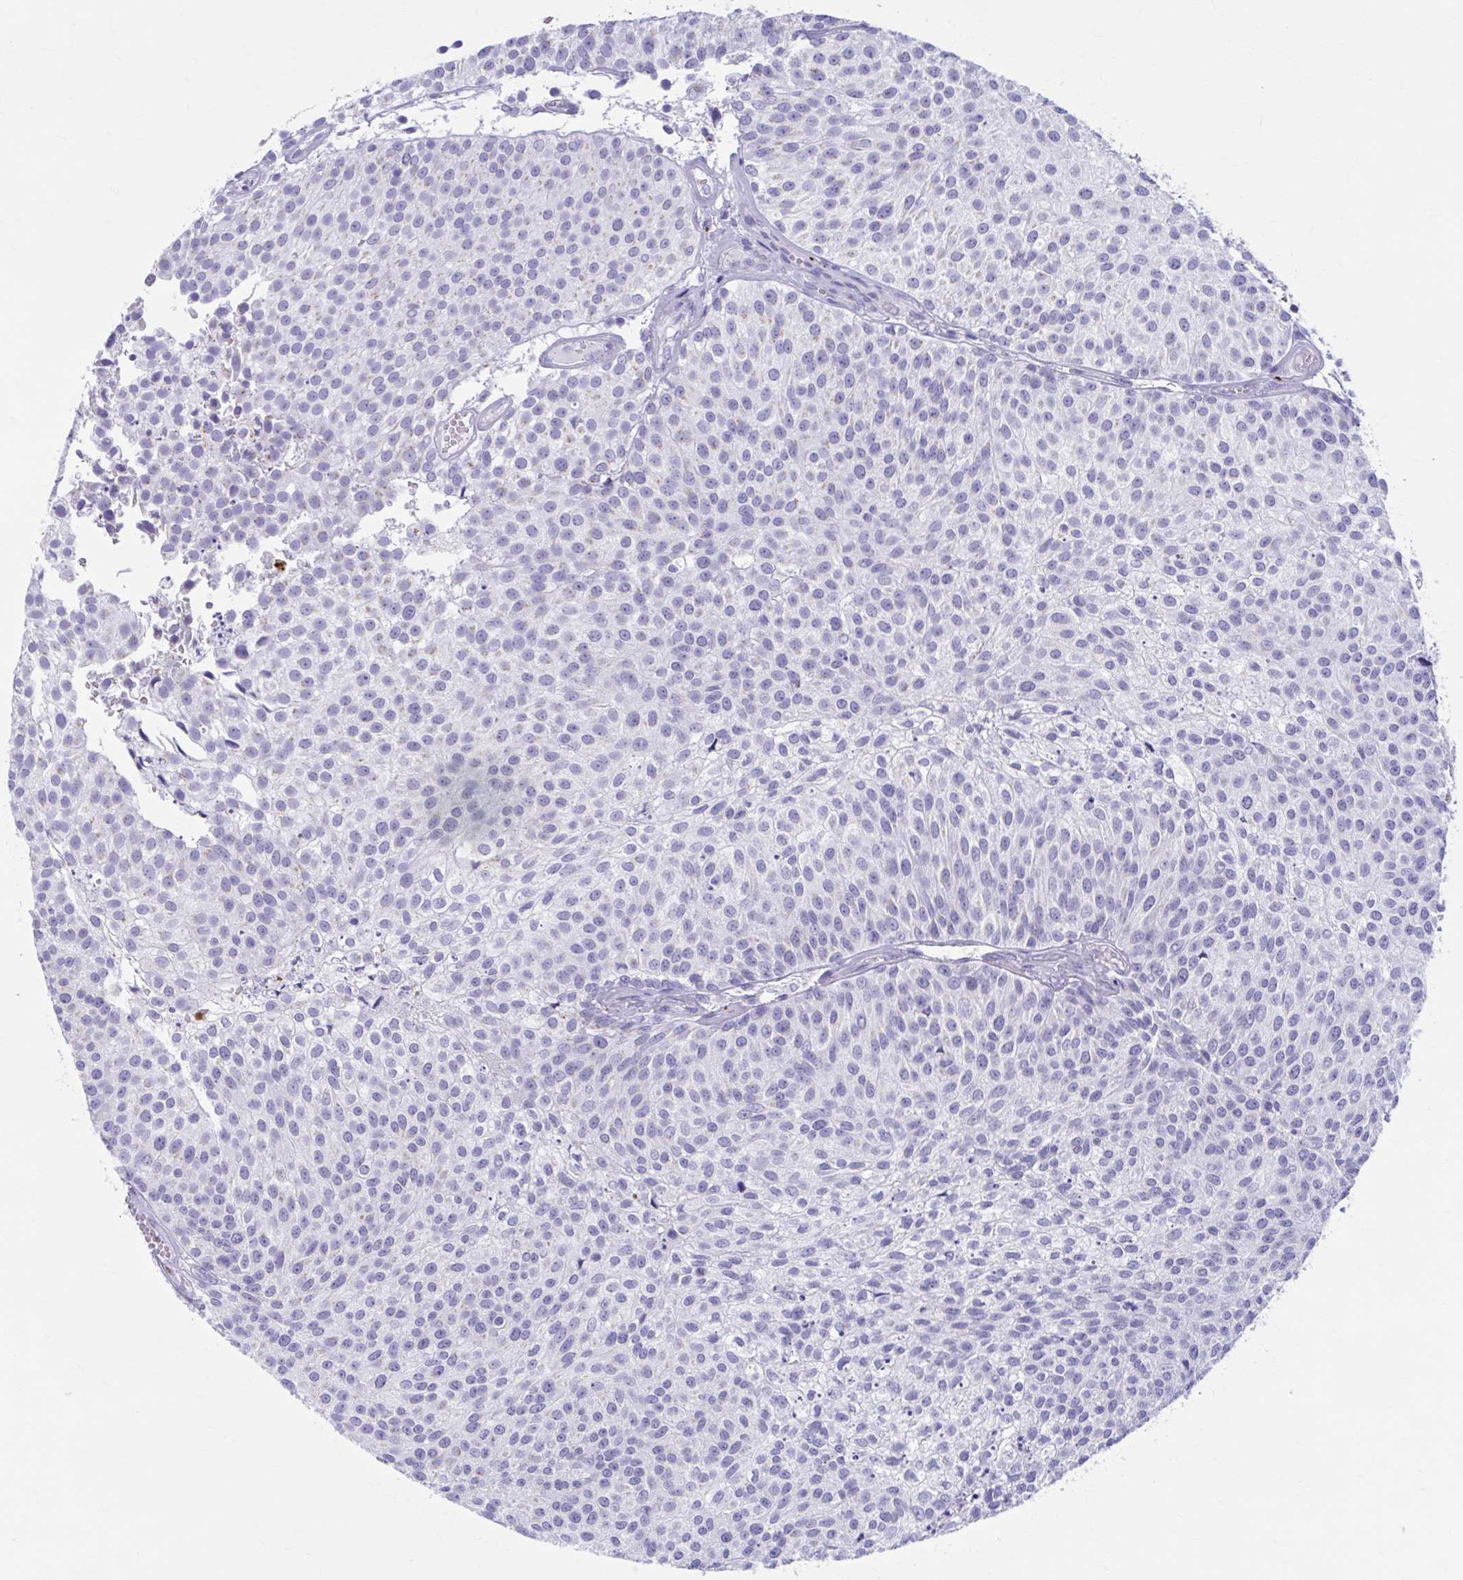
{"staining": {"intensity": "weak", "quantity": "<25%", "location": "cytoplasmic/membranous"}, "tissue": "urothelial cancer", "cell_type": "Tumor cells", "image_type": "cancer", "snomed": [{"axis": "morphology", "description": "Urothelial carcinoma, Low grade"}, {"axis": "topography", "description": "Urinary bladder"}], "caption": "Histopathology image shows no significant protein expression in tumor cells of urothelial cancer. (DAB (3,3'-diaminobenzidine) immunohistochemistry (IHC) with hematoxylin counter stain).", "gene": "KCNE2", "patient": {"sex": "female", "age": 79}}